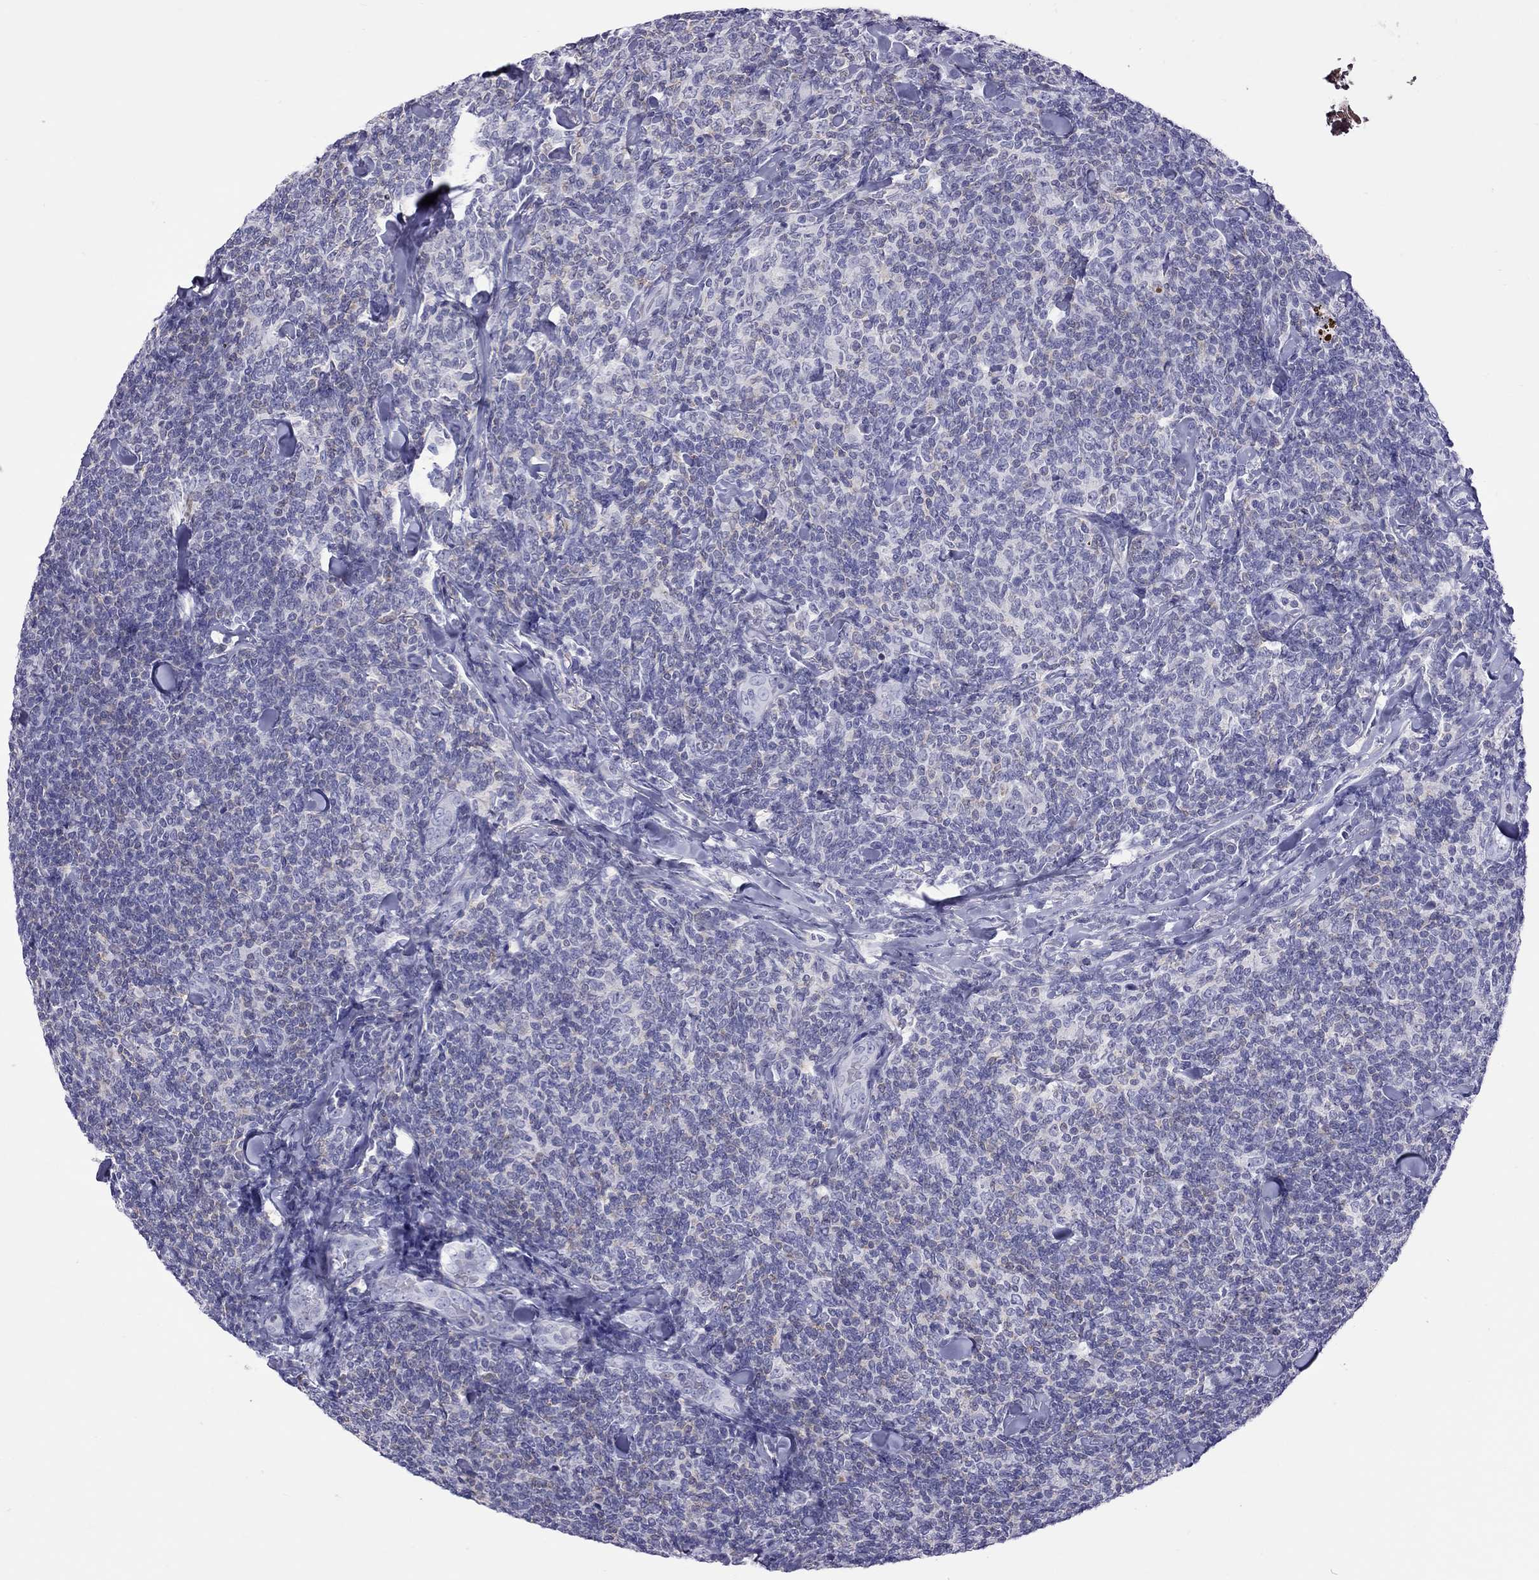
{"staining": {"intensity": "negative", "quantity": "none", "location": "none"}, "tissue": "lymphoma", "cell_type": "Tumor cells", "image_type": "cancer", "snomed": [{"axis": "morphology", "description": "Malignant lymphoma, non-Hodgkin's type, Low grade"}, {"axis": "topography", "description": "Lymph node"}], "caption": "DAB immunohistochemical staining of human low-grade malignant lymphoma, non-Hodgkin's type exhibits no significant positivity in tumor cells.", "gene": "STAG3", "patient": {"sex": "female", "age": 56}}